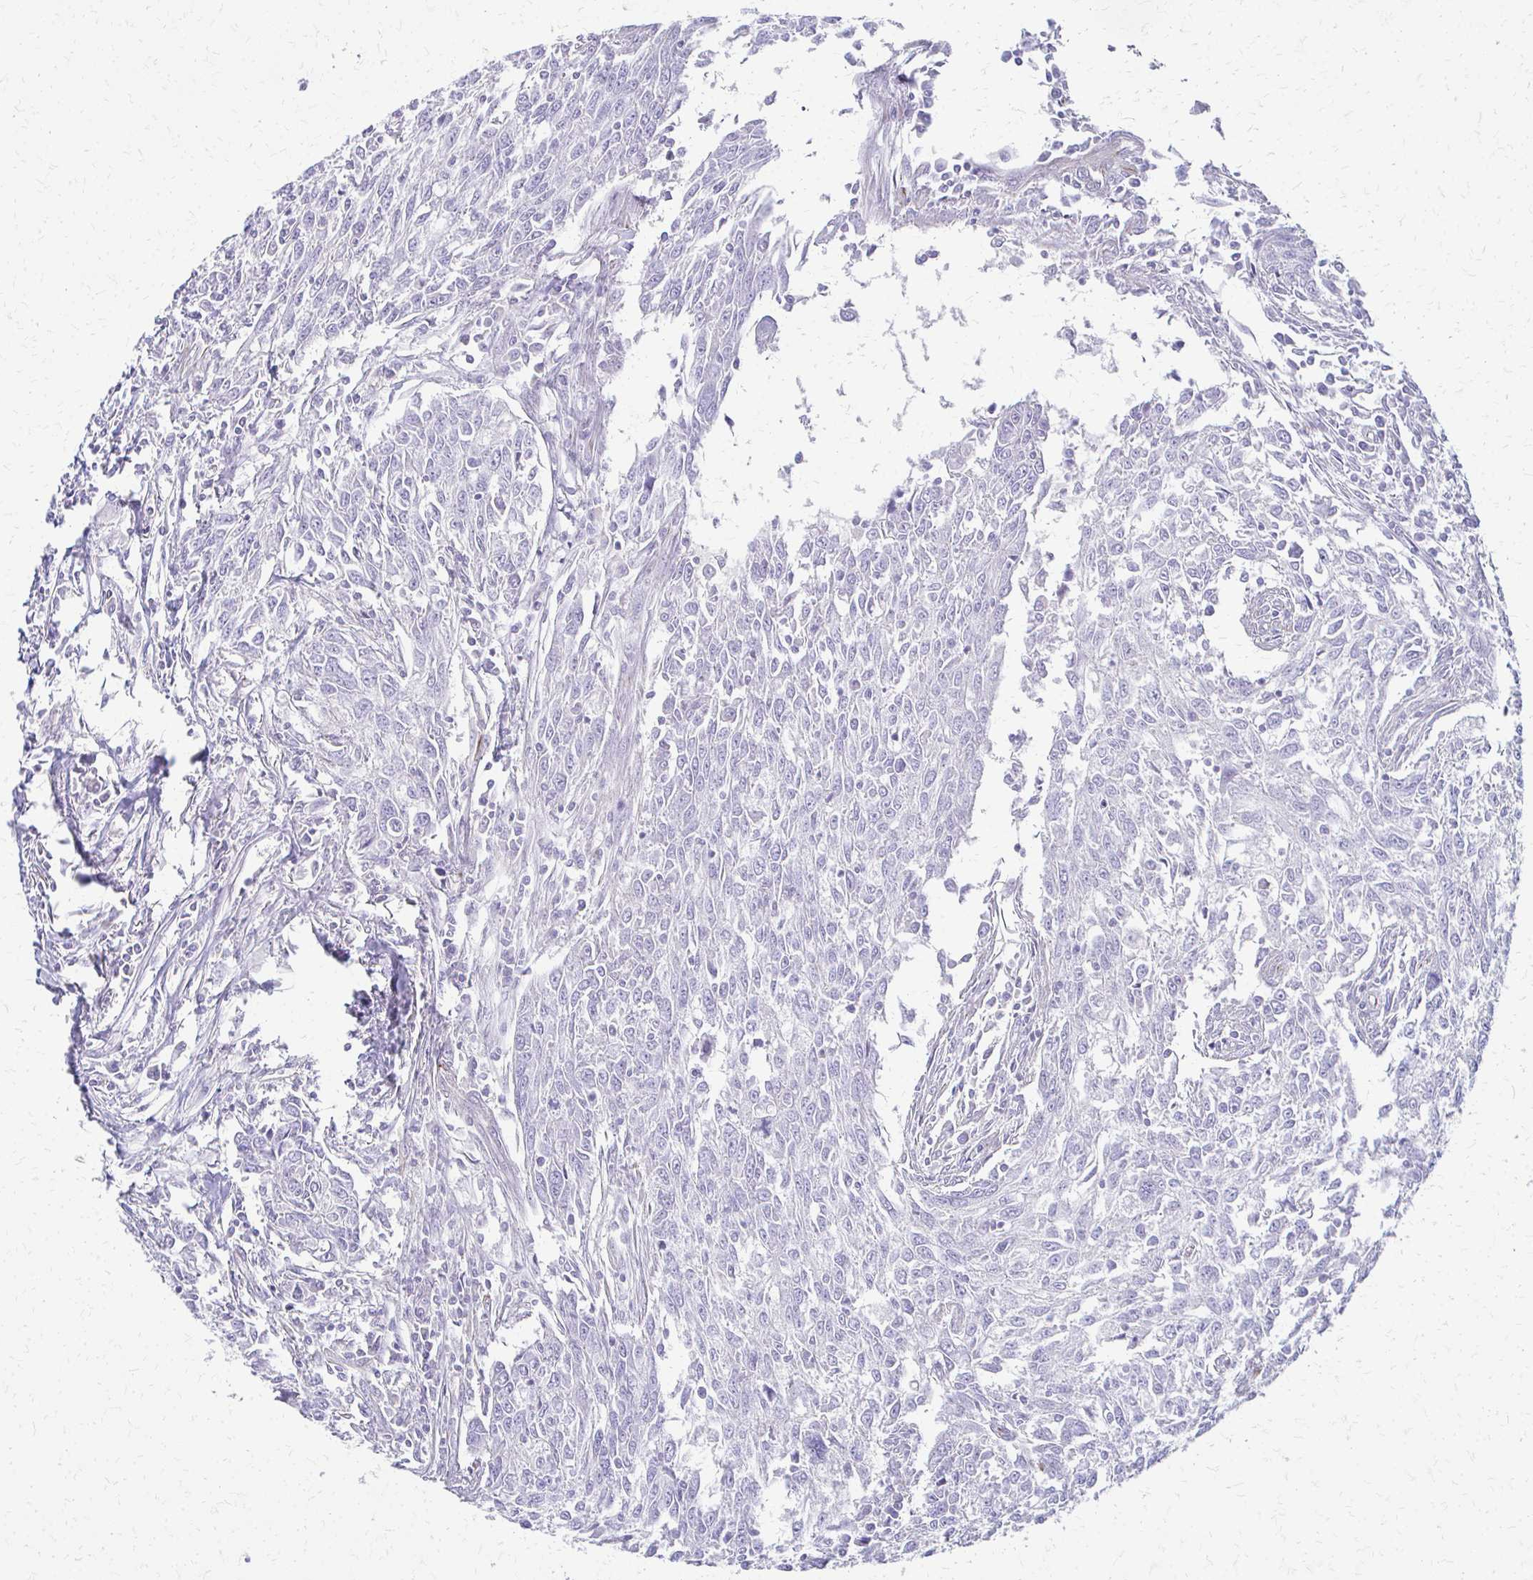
{"staining": {"intensity": "negative", "quantity": "none", "location": "none"}, "tissue": "breast cancer", "cell_type": "Tumor cells", "image_type": "cancer", "snomed": [{"axis": "morphology", "description": "Duct carcinoma"}, {"axis": "topography", "description": "Breast"}], "caption": "Tumor cells show no significant protein staining in breast cancer (infiltrating ductal carcinoma). (DAB immunohistochemistry visualized using brightfield microscopy, high magnification).", "gene": "TRIM6", "patient": {"sex": "female", "age": 50}}